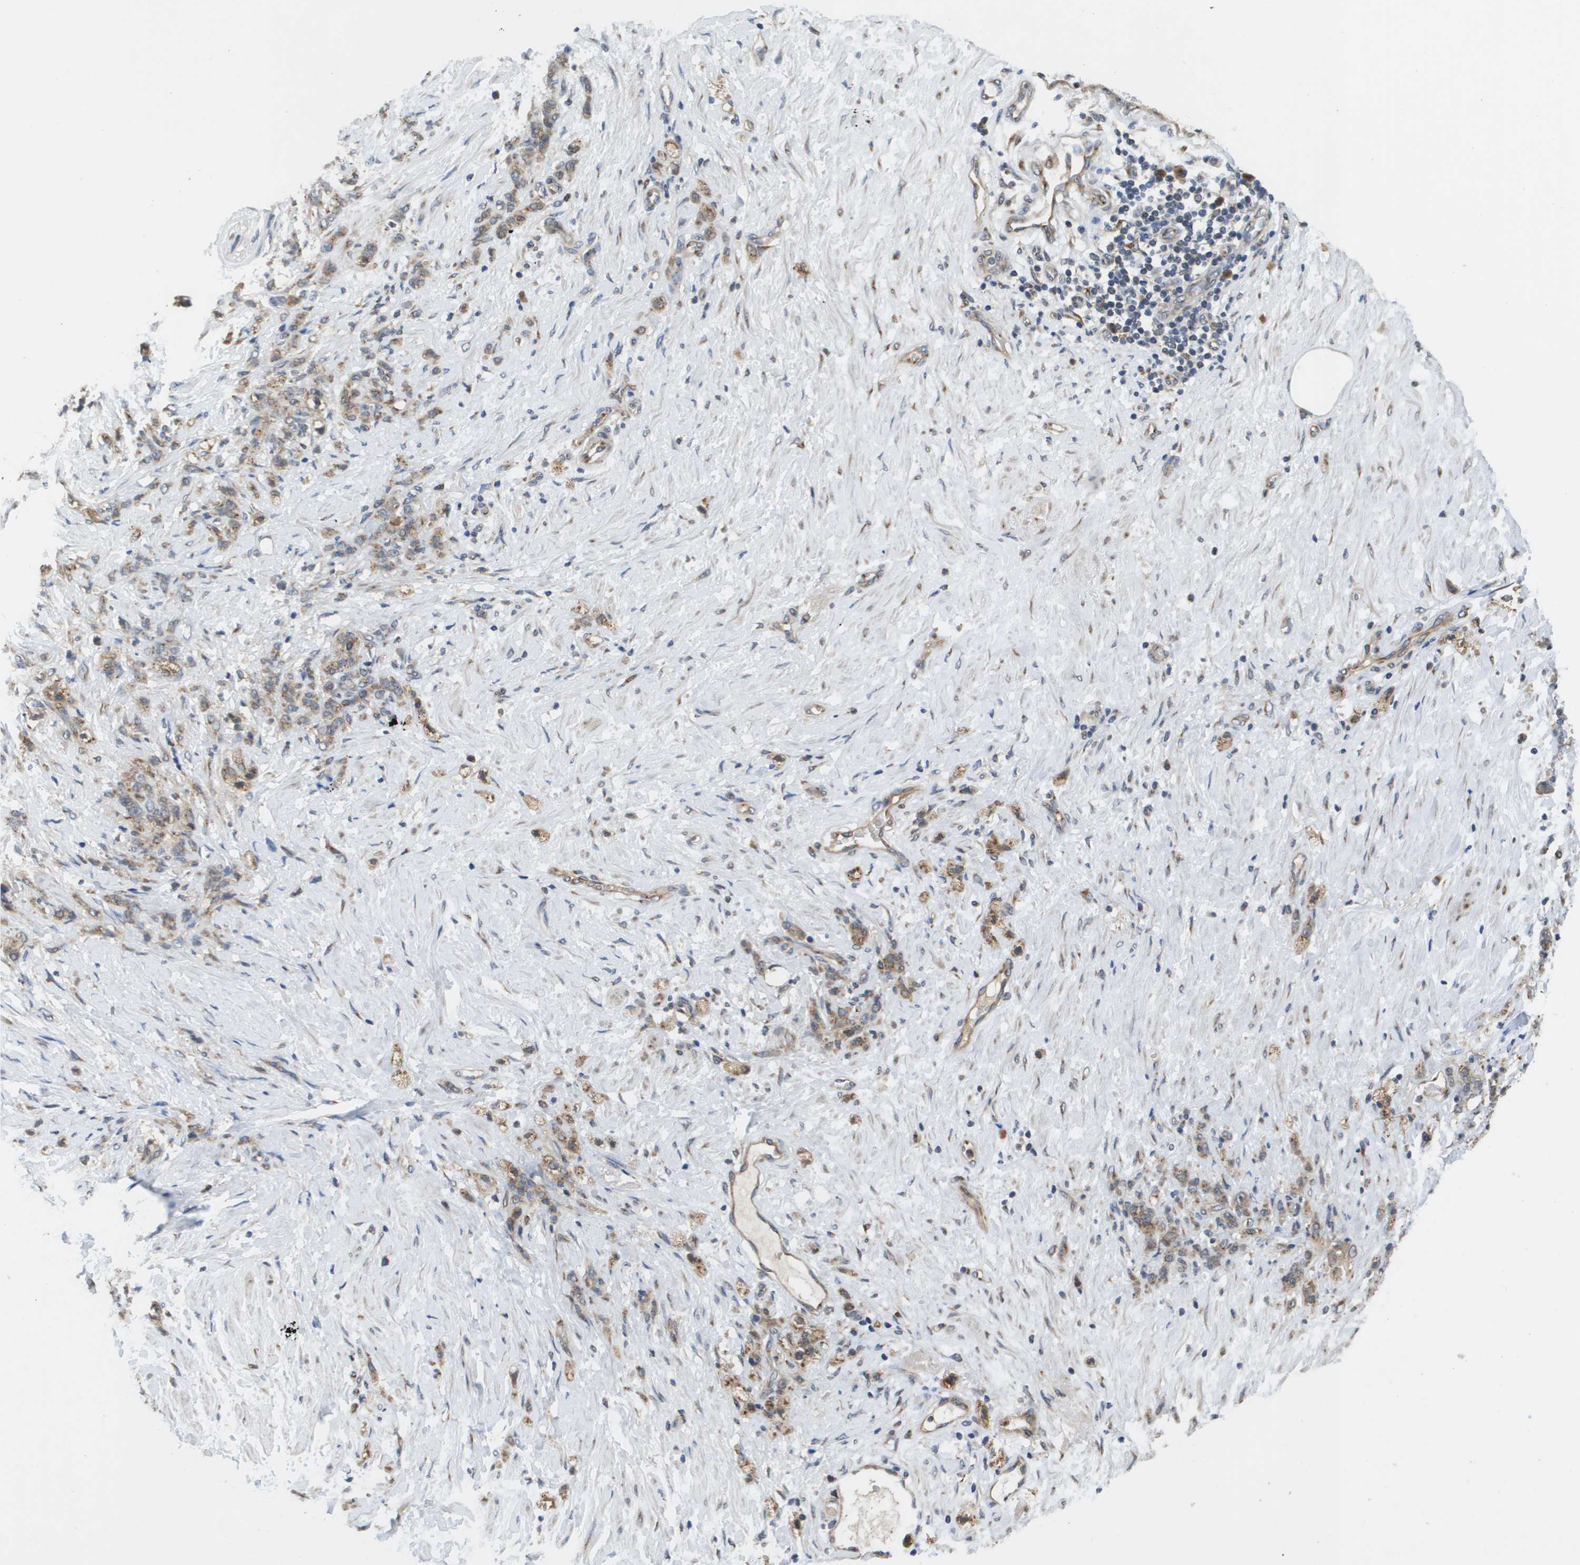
{"staining": {"intensity": "moderate", "quantity": ">75%", "location": "cytoplasmic/membranous"}, "tissue": "stomach cancer", "cell_type": "Tumor cells", "image_type": "cancer", "snomed": [{"axis": "morphology", "description": "Adenocarcinoma, NOS"}, {"axis": "topography", "description": "Stomach"}], "caption": "An image of human stomach cancer stained for a protein demonstrates moderate cytoplasmic/membranous brown staining in tumor cells.", "gene": "PCK1", "patient": {"sex": "male", "age": 82}}